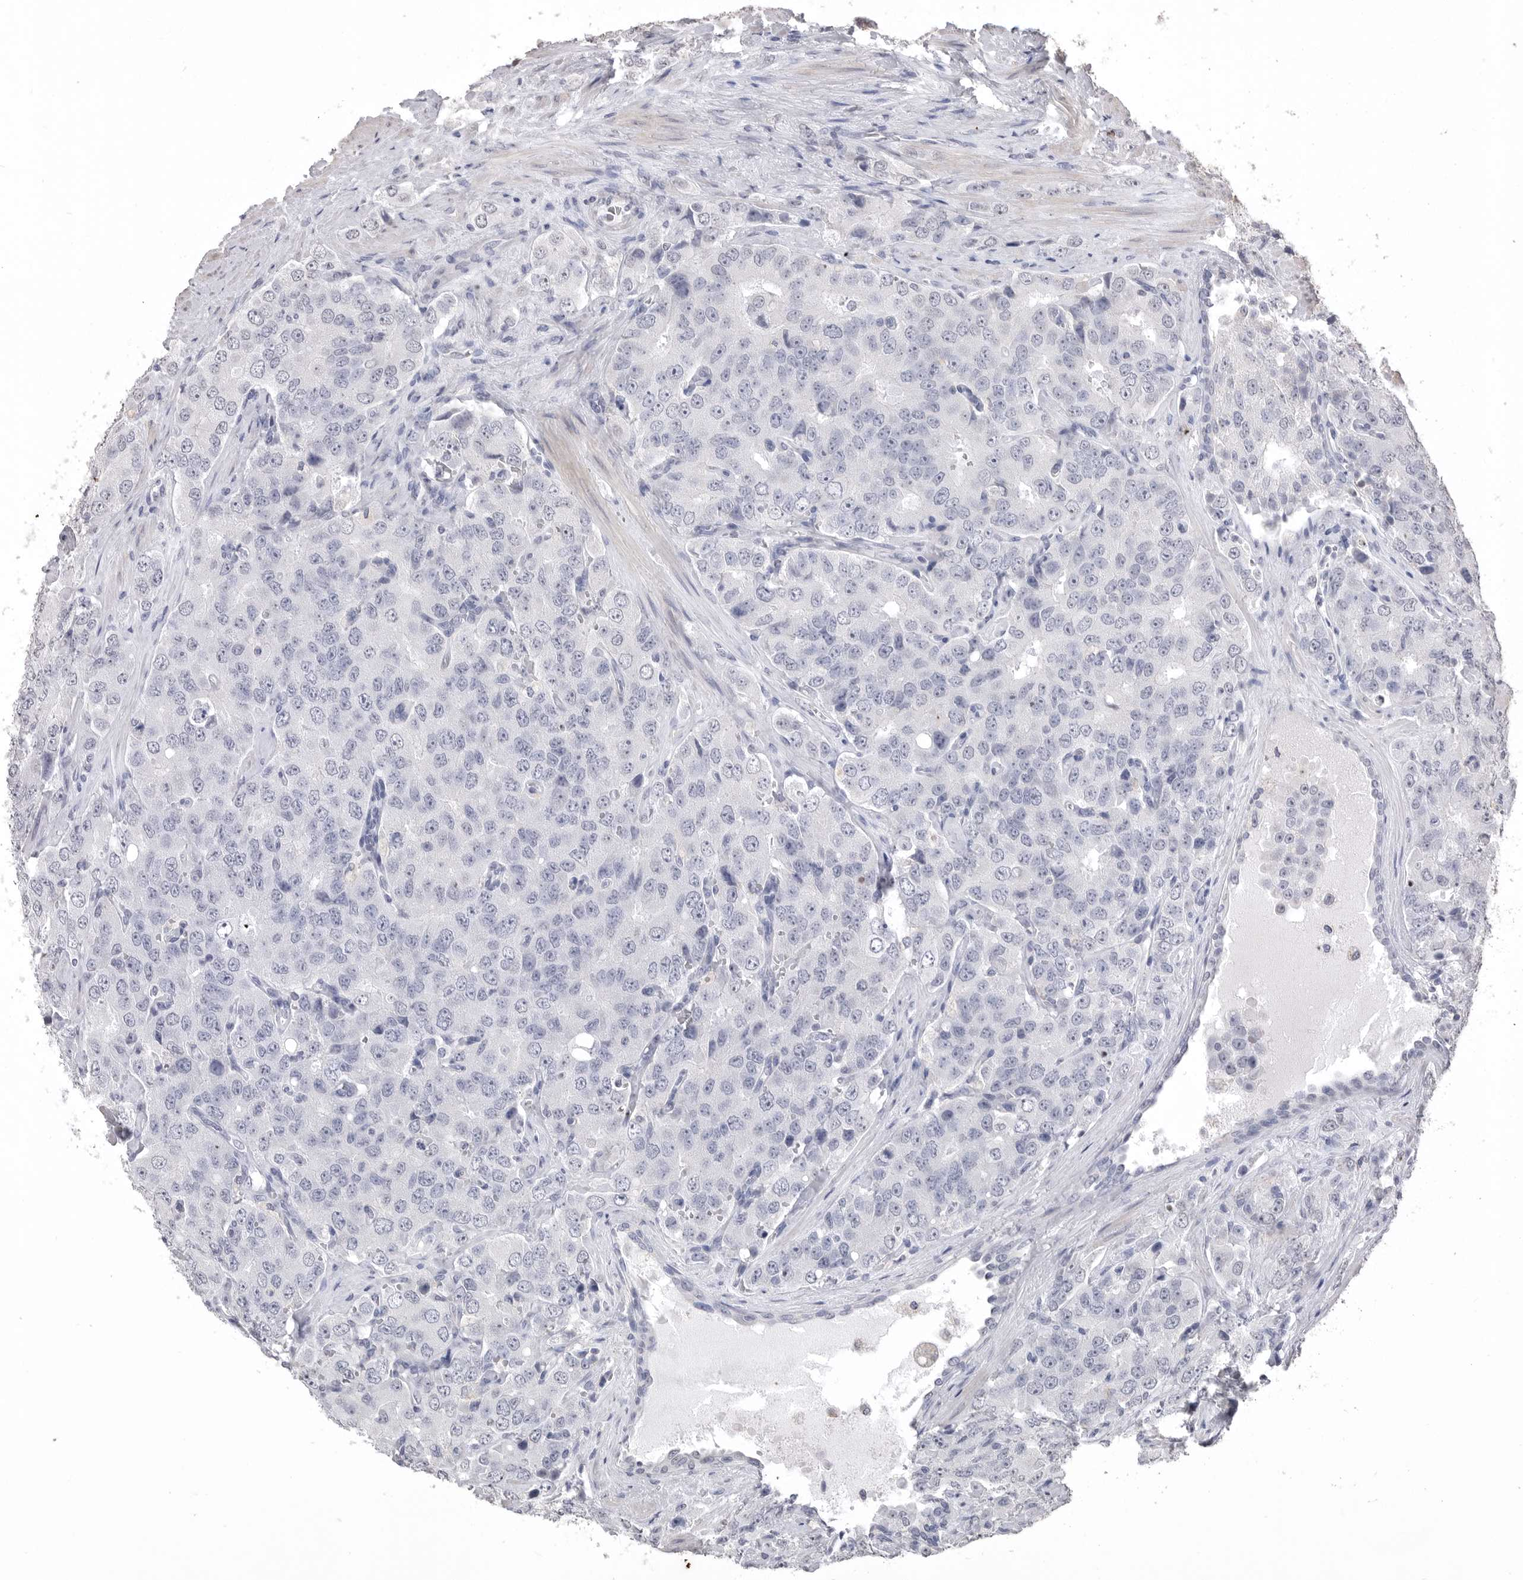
{"staining": {"intensity": "weak", "quantity": "<25%", "location": "nuclear"}, "tissue": "prostate cancer", "cell_type": "Tumor cells", "image_type": "cancer", "snomed": [{"axis": "morphology", "description": "Adenocarcinoma, High grade"}, {"axis": "topography", "description": "Prostate"}], "caption": "DAB immunohistochemical staining of prostate cancer demonstrates no significant staining in tumor cells.", "gene": "ICAM5", "patient": {"sex": "male", "age": 58}}